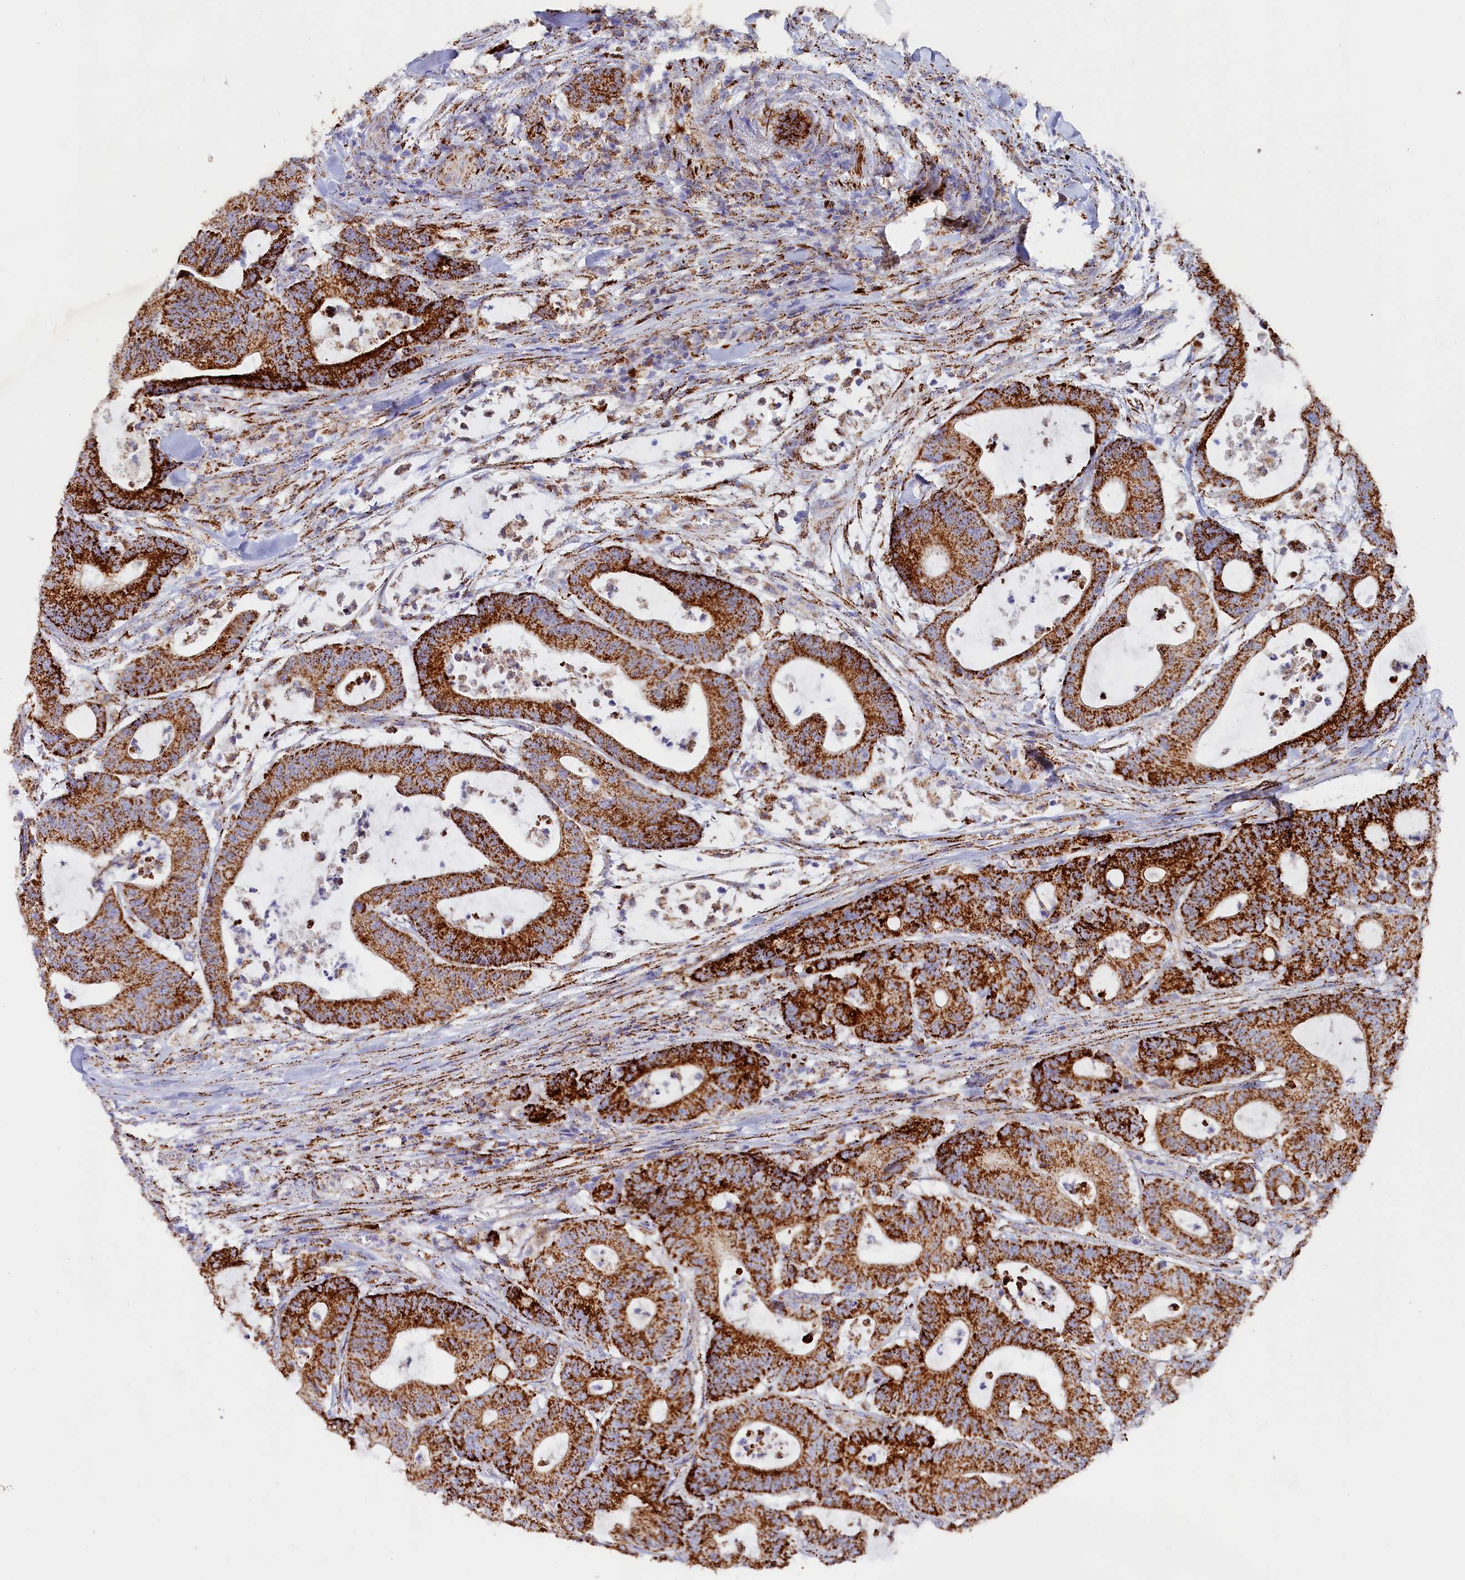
{"staining": {"intensity": "strong", "quantity": ">75%", "location": "cytoplasmic/membranous"}, "tissue": "colorectal cancer", "cell_type": "Tumor cells", "image_type": "cancer", "snomed": [{"axis": "morphology", "description": "Adenocarcinoma, NOS"}, {"axis": "topography", "description": "Colon"}], "caption": "The immunohistochemical stain highlights strong cytoplasmic/membranous positivity in tumor cells of colorectal cancer tissue.", "gene": "AKTIP", "patient": {"sex": "female", "age": 84}}